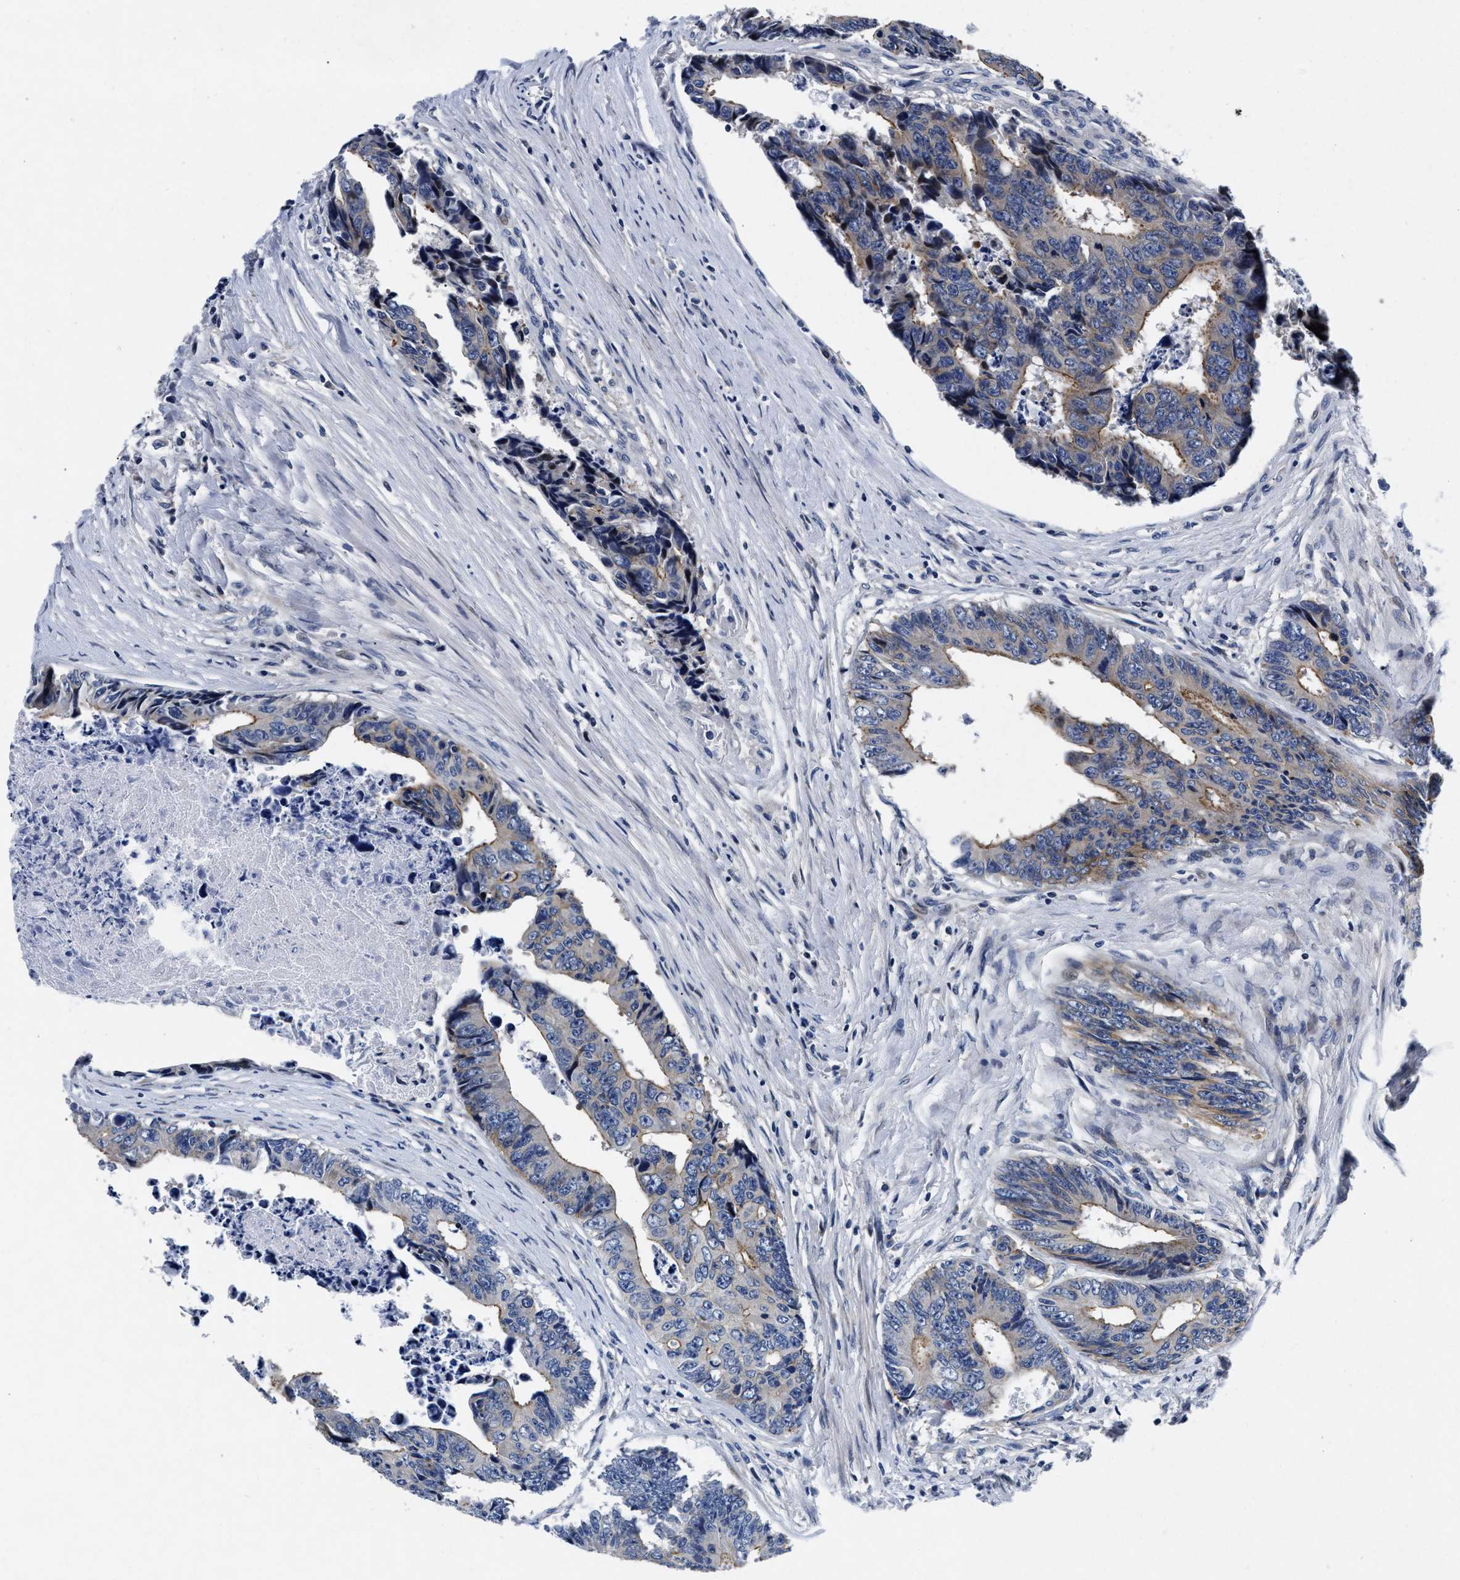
{"staining": {"intensity": "moderate", "quantity": "<25%", "location": "cytoplasmic/membranous"}, "tissue": "colorectal cancer", "cell_type": "Tumor cells", "image_type": "cancer", "snomed": [{"axis": "morphology", "description": "Adenocarcinoma, NOS"}, {"axis": "topography", "description": "Rectum"}], "caption": "This histopathology image displays IHC staining of colorectal cancer (adenocarcinoma), with low moderate cytoplasmic/membranous expression in about <25% of tumor cells.", "gene": "LAD1", "patient": {"sex": "male", "age": 84}}